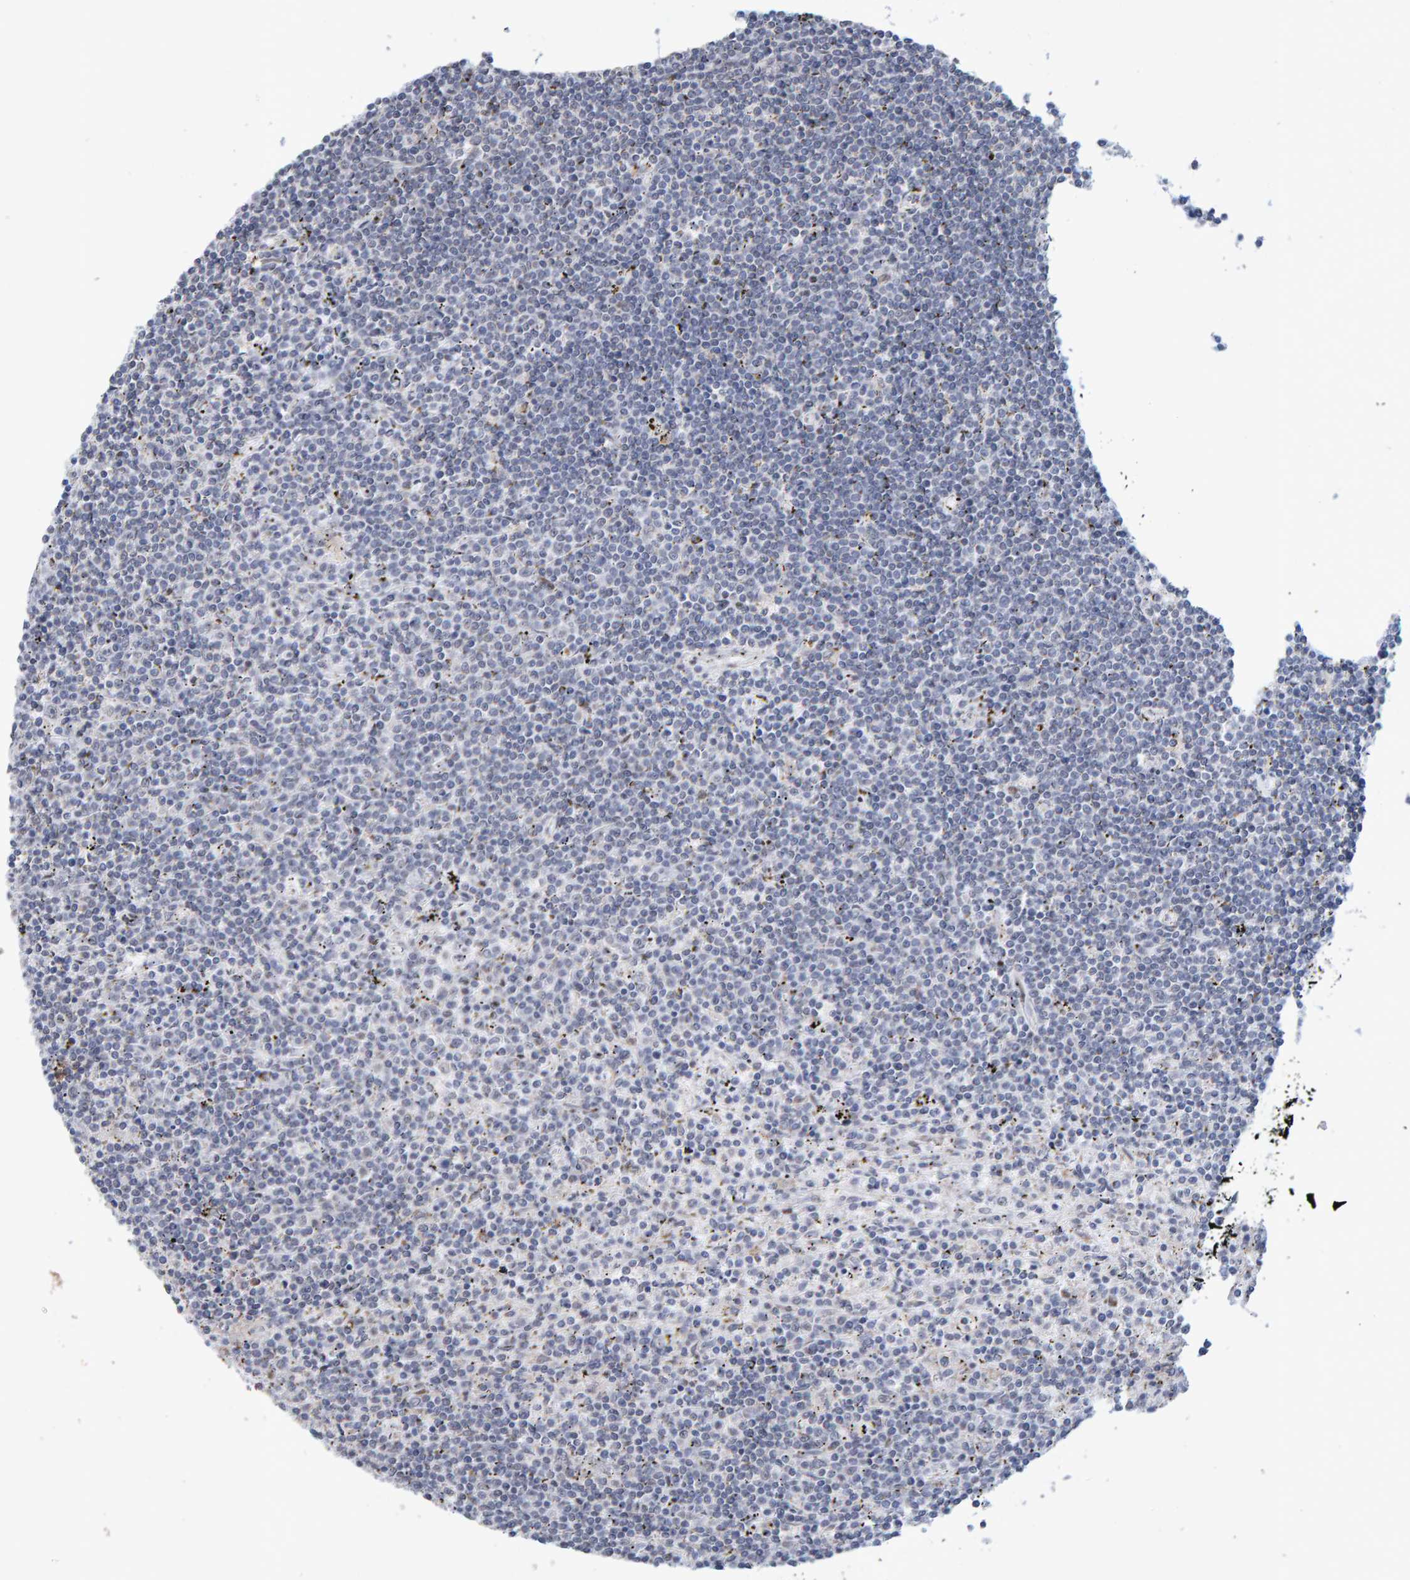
{"staining": {"intensity": "negative", "quantity": "none", "location": "none"}, "tissue": "lymphoma", "cell_type": "Tumor cells", "image_type": "cancer", "snomed": [{"axis": "morphology", "description": "Malignant lymphoma, non-Hodgkin's type, Low grade"}, {"axis": "topography", "description": "Spleen"}], "caption": "IHC of low-grade malignant lymphoma, non-Hodgkin's type reveals no positivity in tumor cells.", "gene": "USP43", "patient": {"sex": "male", "age": 76}}